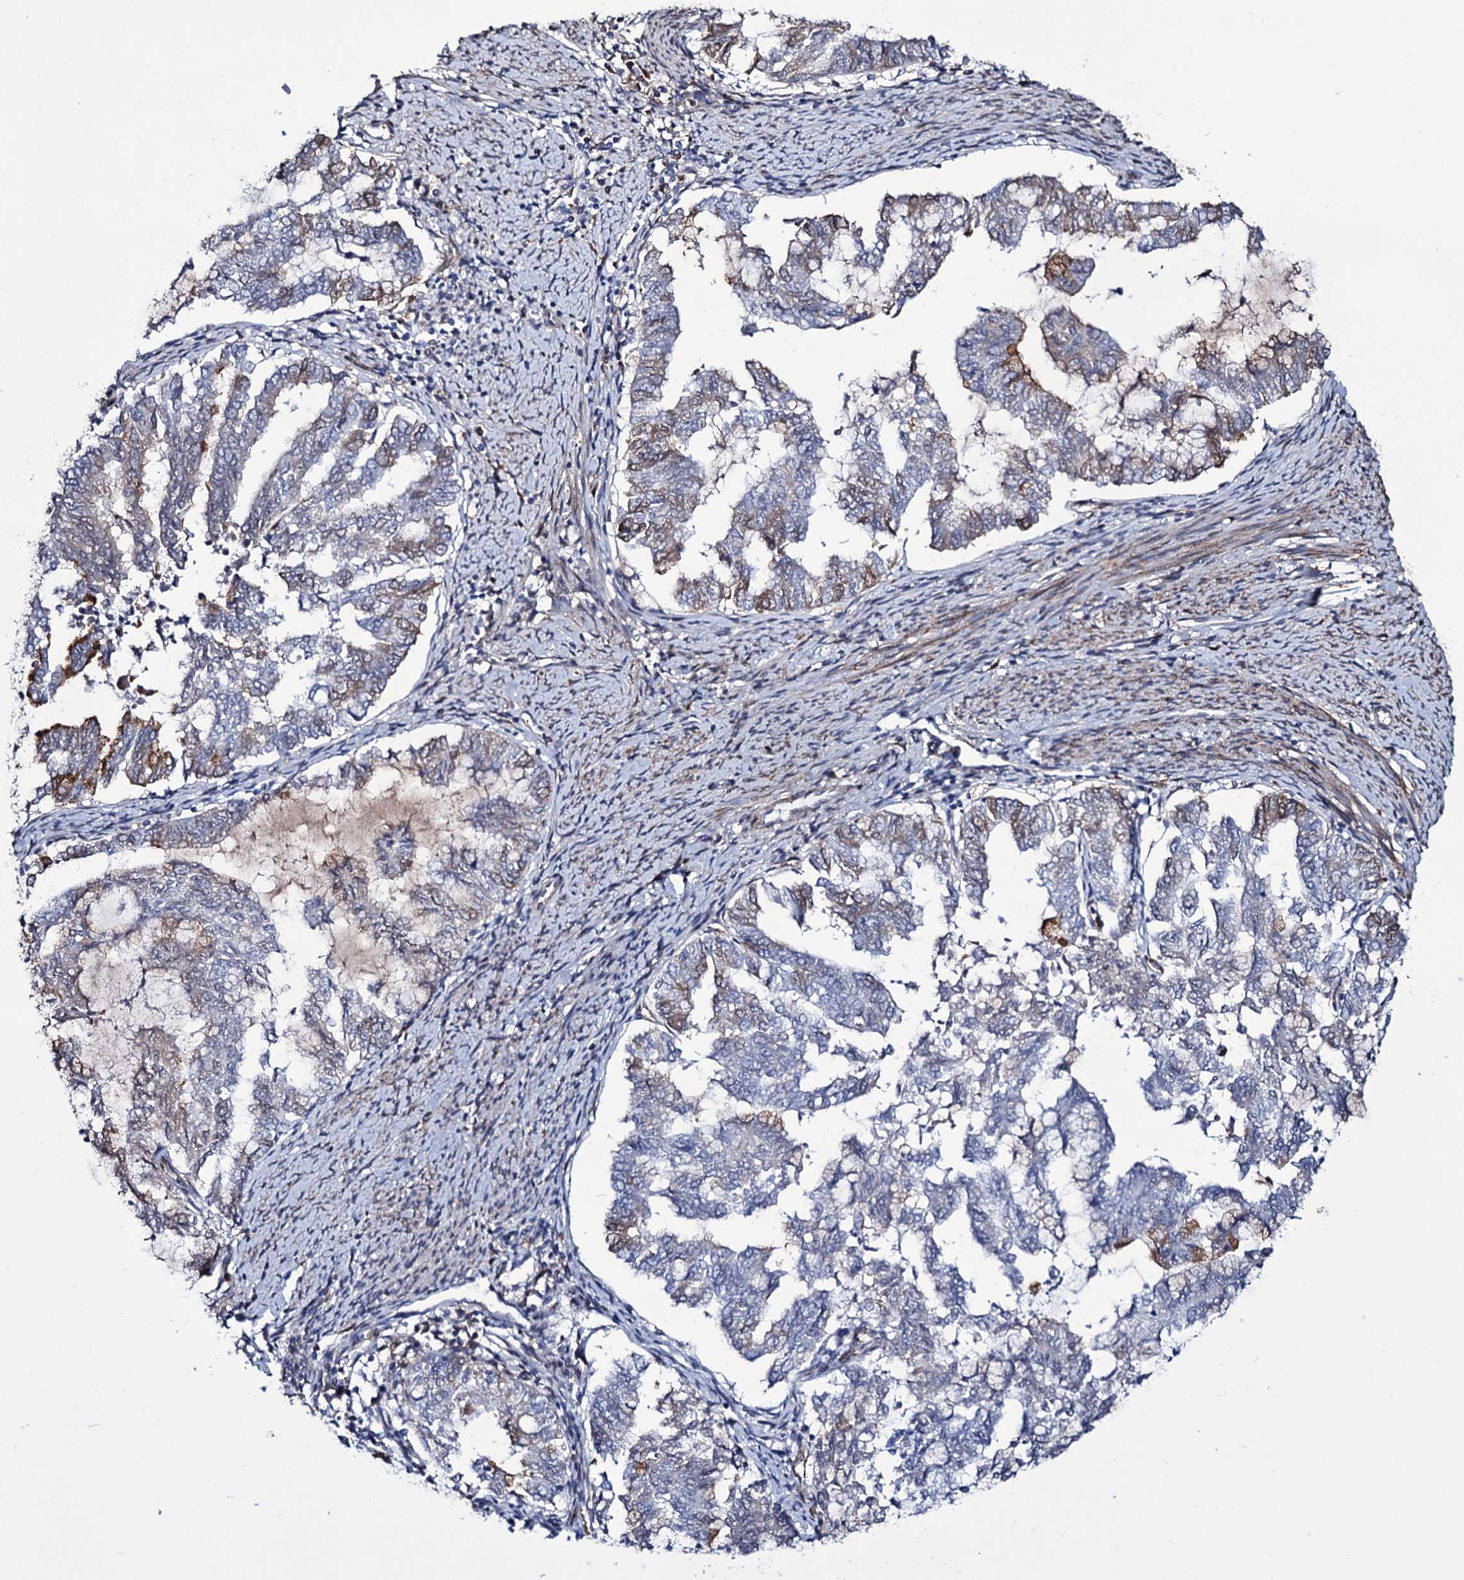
{"staining": {"intensity": "moderate", "quantity": "<25%", "location": "cytoplasmic/membranous"}, "tissue": "endometrial cancer", "cell_type": "Tumor cells", "image_type": "cancer", "snomed": [{"axis": "morphology", "description": "Adenocarcinoma, NOS"}, {"axis": "topography", "description": "Endometrium"}], "caption": "A brown stain labels moderate cytoplasmic/membranous staining of a protein in endometrial cancer tumor cells.", "gene": "ZC3H12C", "patient": {"sex": "female", "age": 79}}